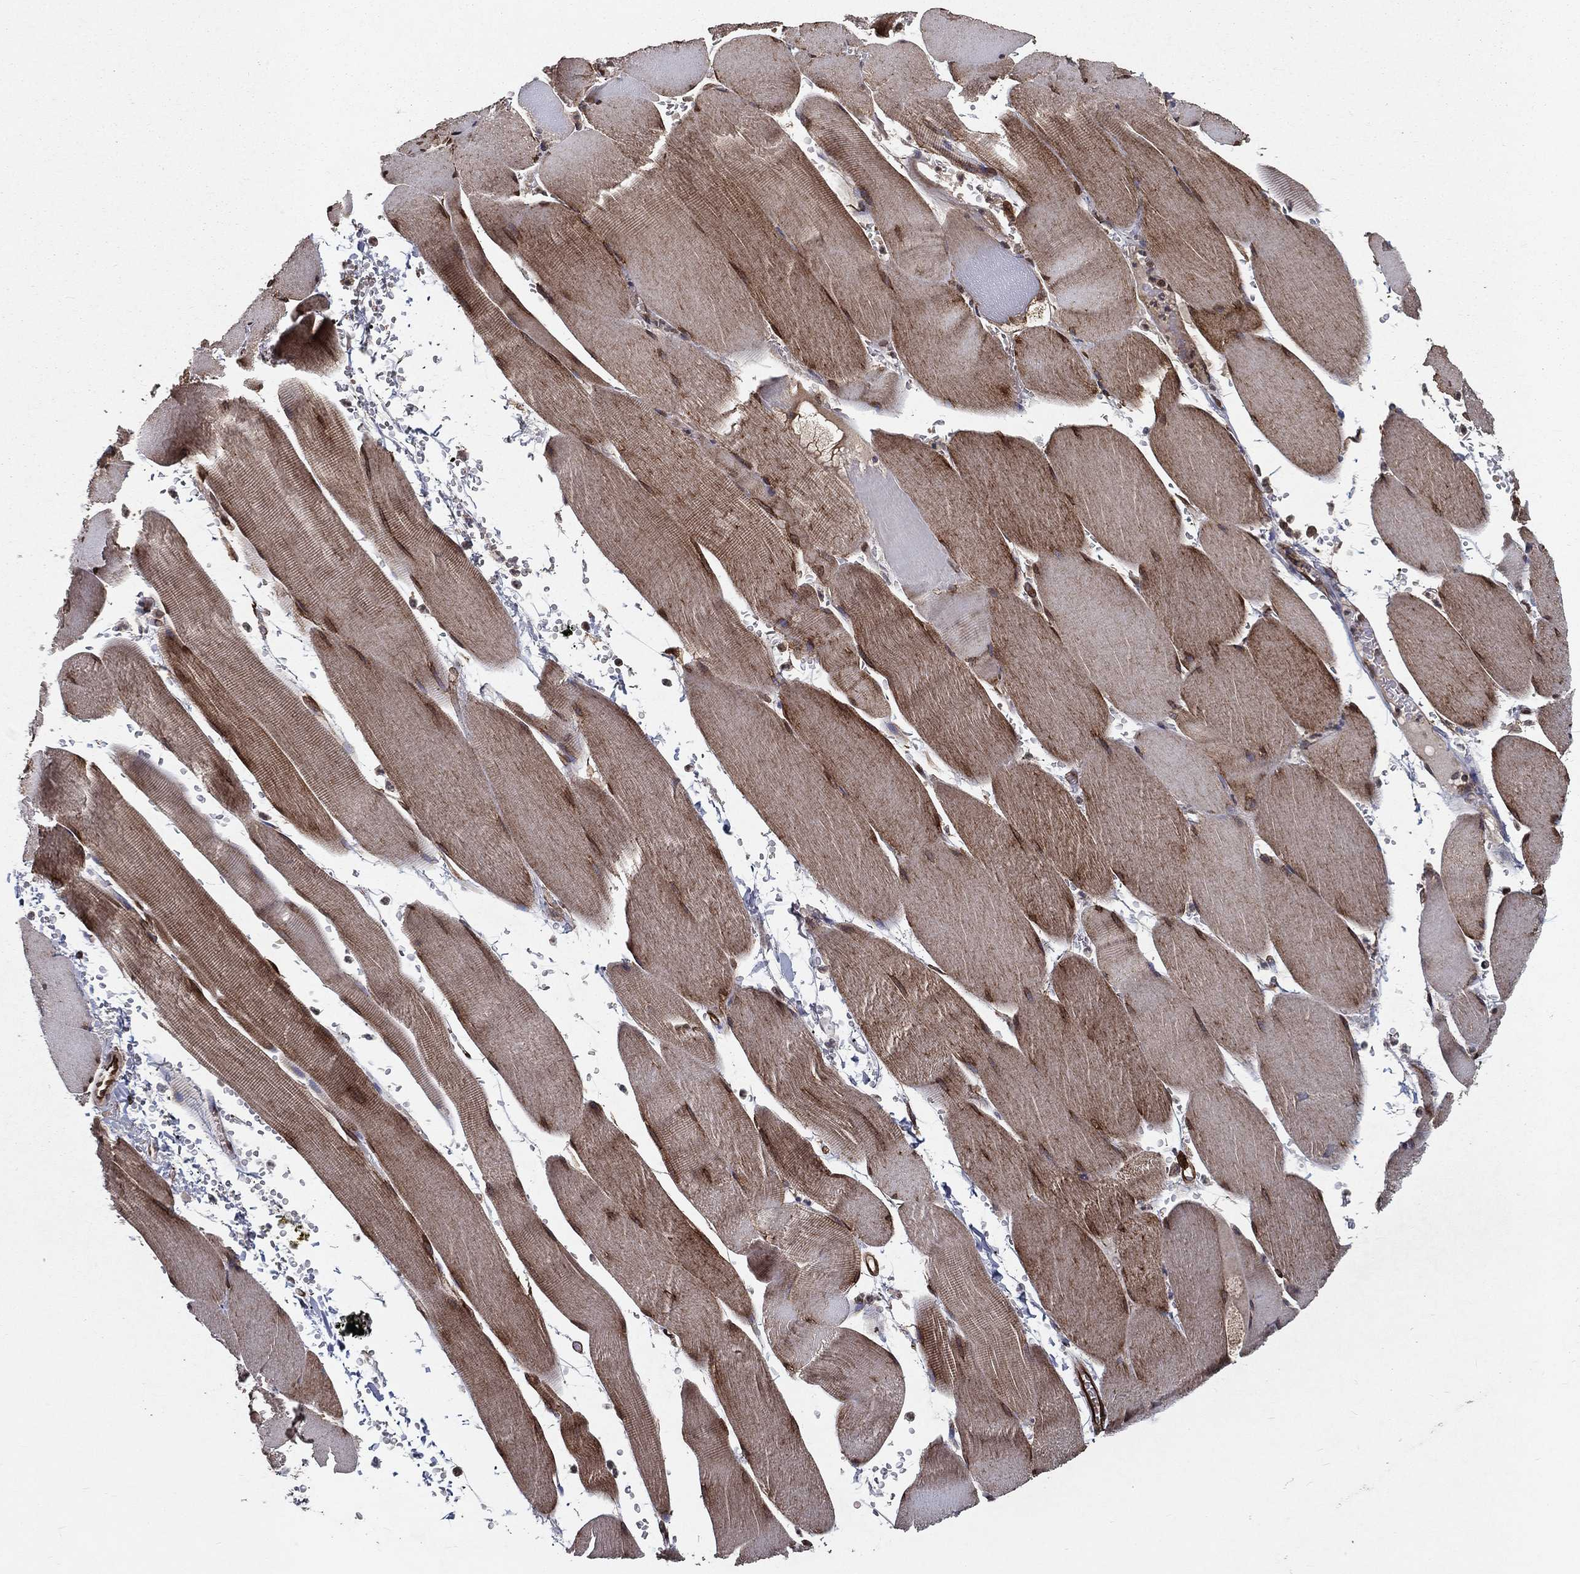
{"staining": {"intensity": "moderate", "quantity": "25%-75%", "location": "cytoplasmic/membranous,nuclear"}, "tissue": "skeletal muscle", "cell_type": "Myocytes", "image_type": "normal", "snomed": [{"axis": "morphology", "description": "Normal tissue, NOS"}, {"axis": "topography", "description": "Skeletal muscle"}], "caption": "IHC staining of normal skeletal muscle, which demonstrates medium levels of moderate cytoplasmic/membranous,nuclear staining in about 25%-75% of myocytes indicating moderate cytoplasmic/membranous,nuclear protein staining. The staining was performed using DAB (3,3'-diaminobenzidine) (brown) for protein detection and nuclei were counterstained in hematoxylin (blue).", "gene": "CERS2", "patient": {"sex": "male", "age": 56}}